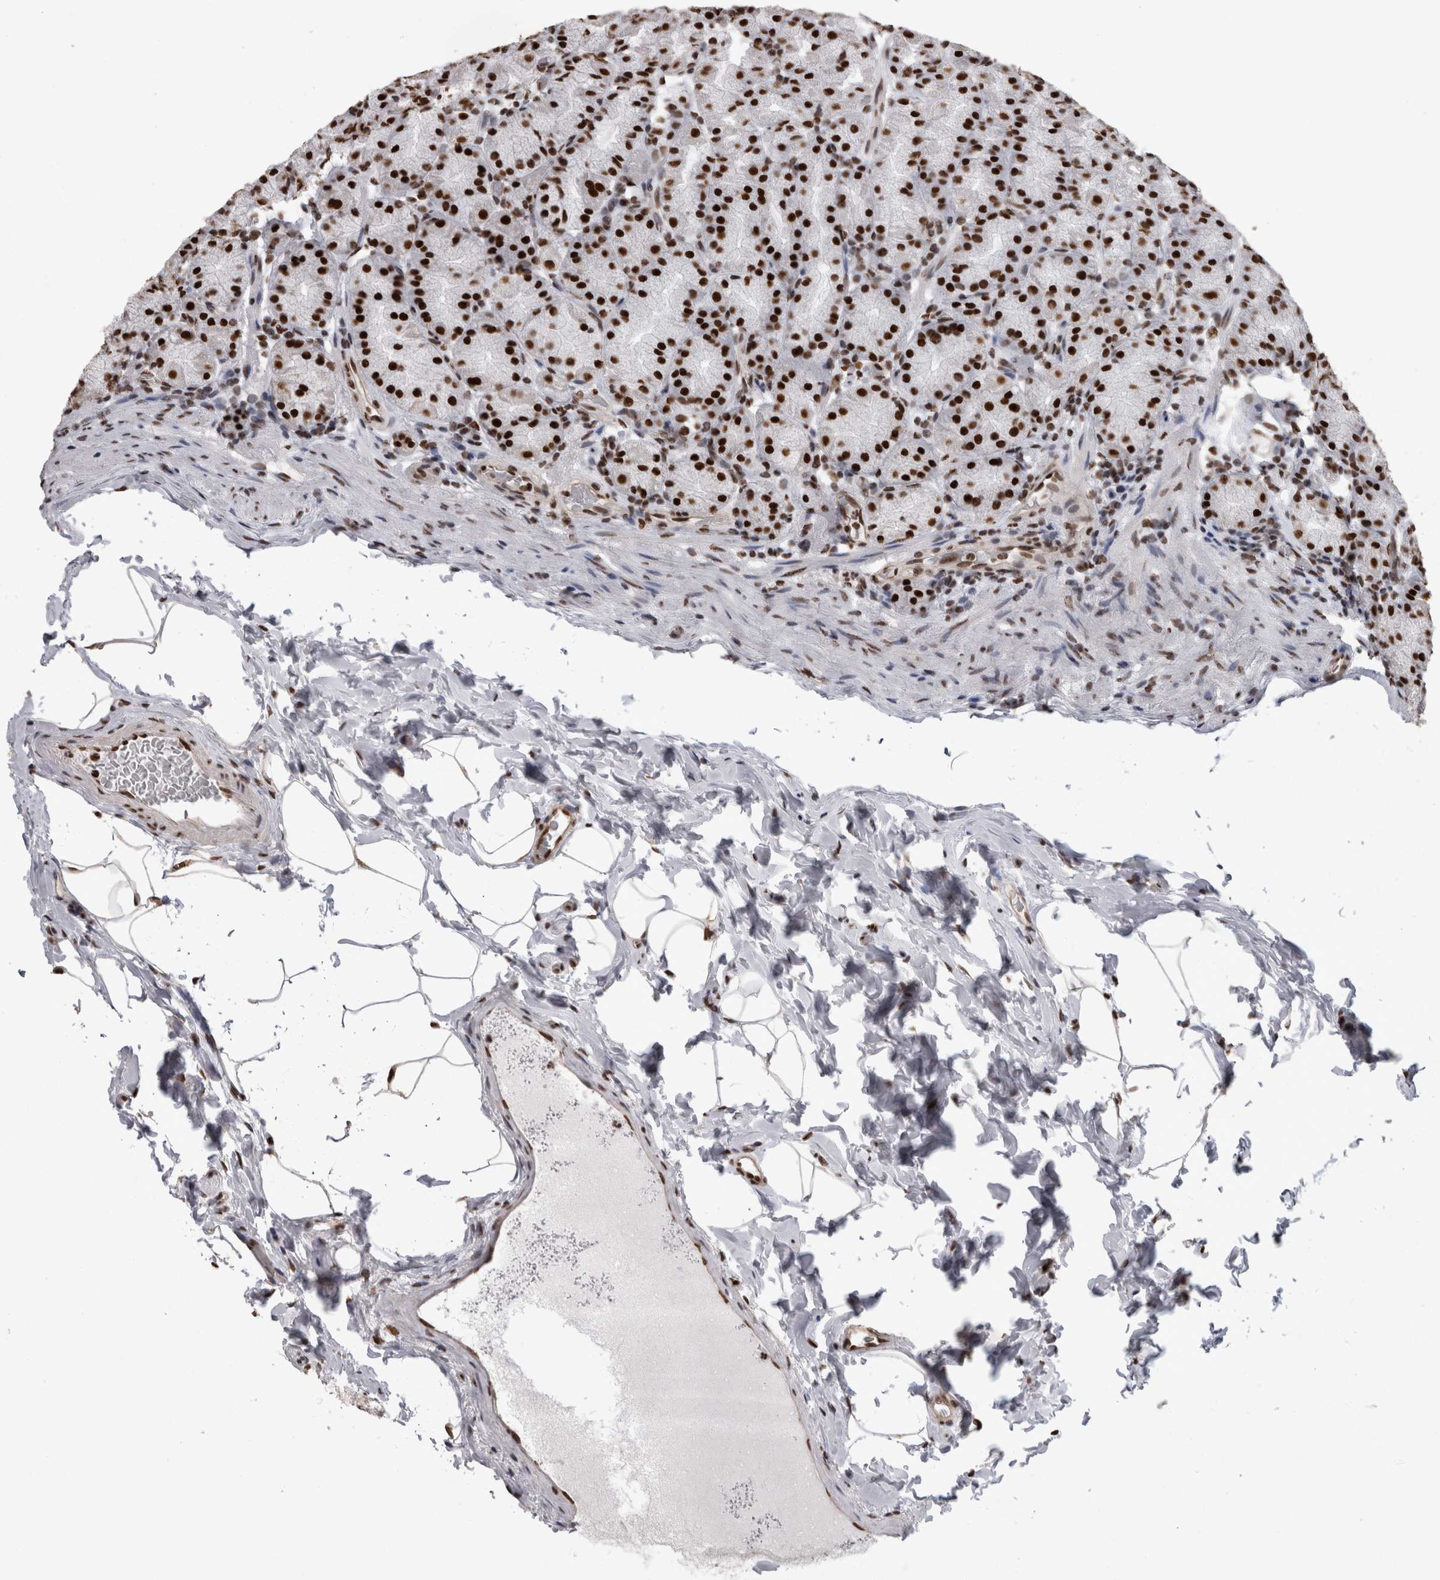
{"staining": {"intensity": "strong", "quantity": ">75%", "location": "nuclear"}, "tissue": "stomach", "cell_type": "Glandular cells", "image_type": "normal", "snomed": [{"axis": "morphology", "description": "Normal tissue, NOS"}, {"axis": "topography", "description": "Stomach, upper"}], "caption": "Normal stomach was stained to show a protein in brown. There is high levels of strong nuclear expression in about >75% of glandular cells. (DAB IHC, brown staining for protein, blue staining for nuclei).", "gene": "HNRNPM", "patient": {"sex": "male", "age": 68}}